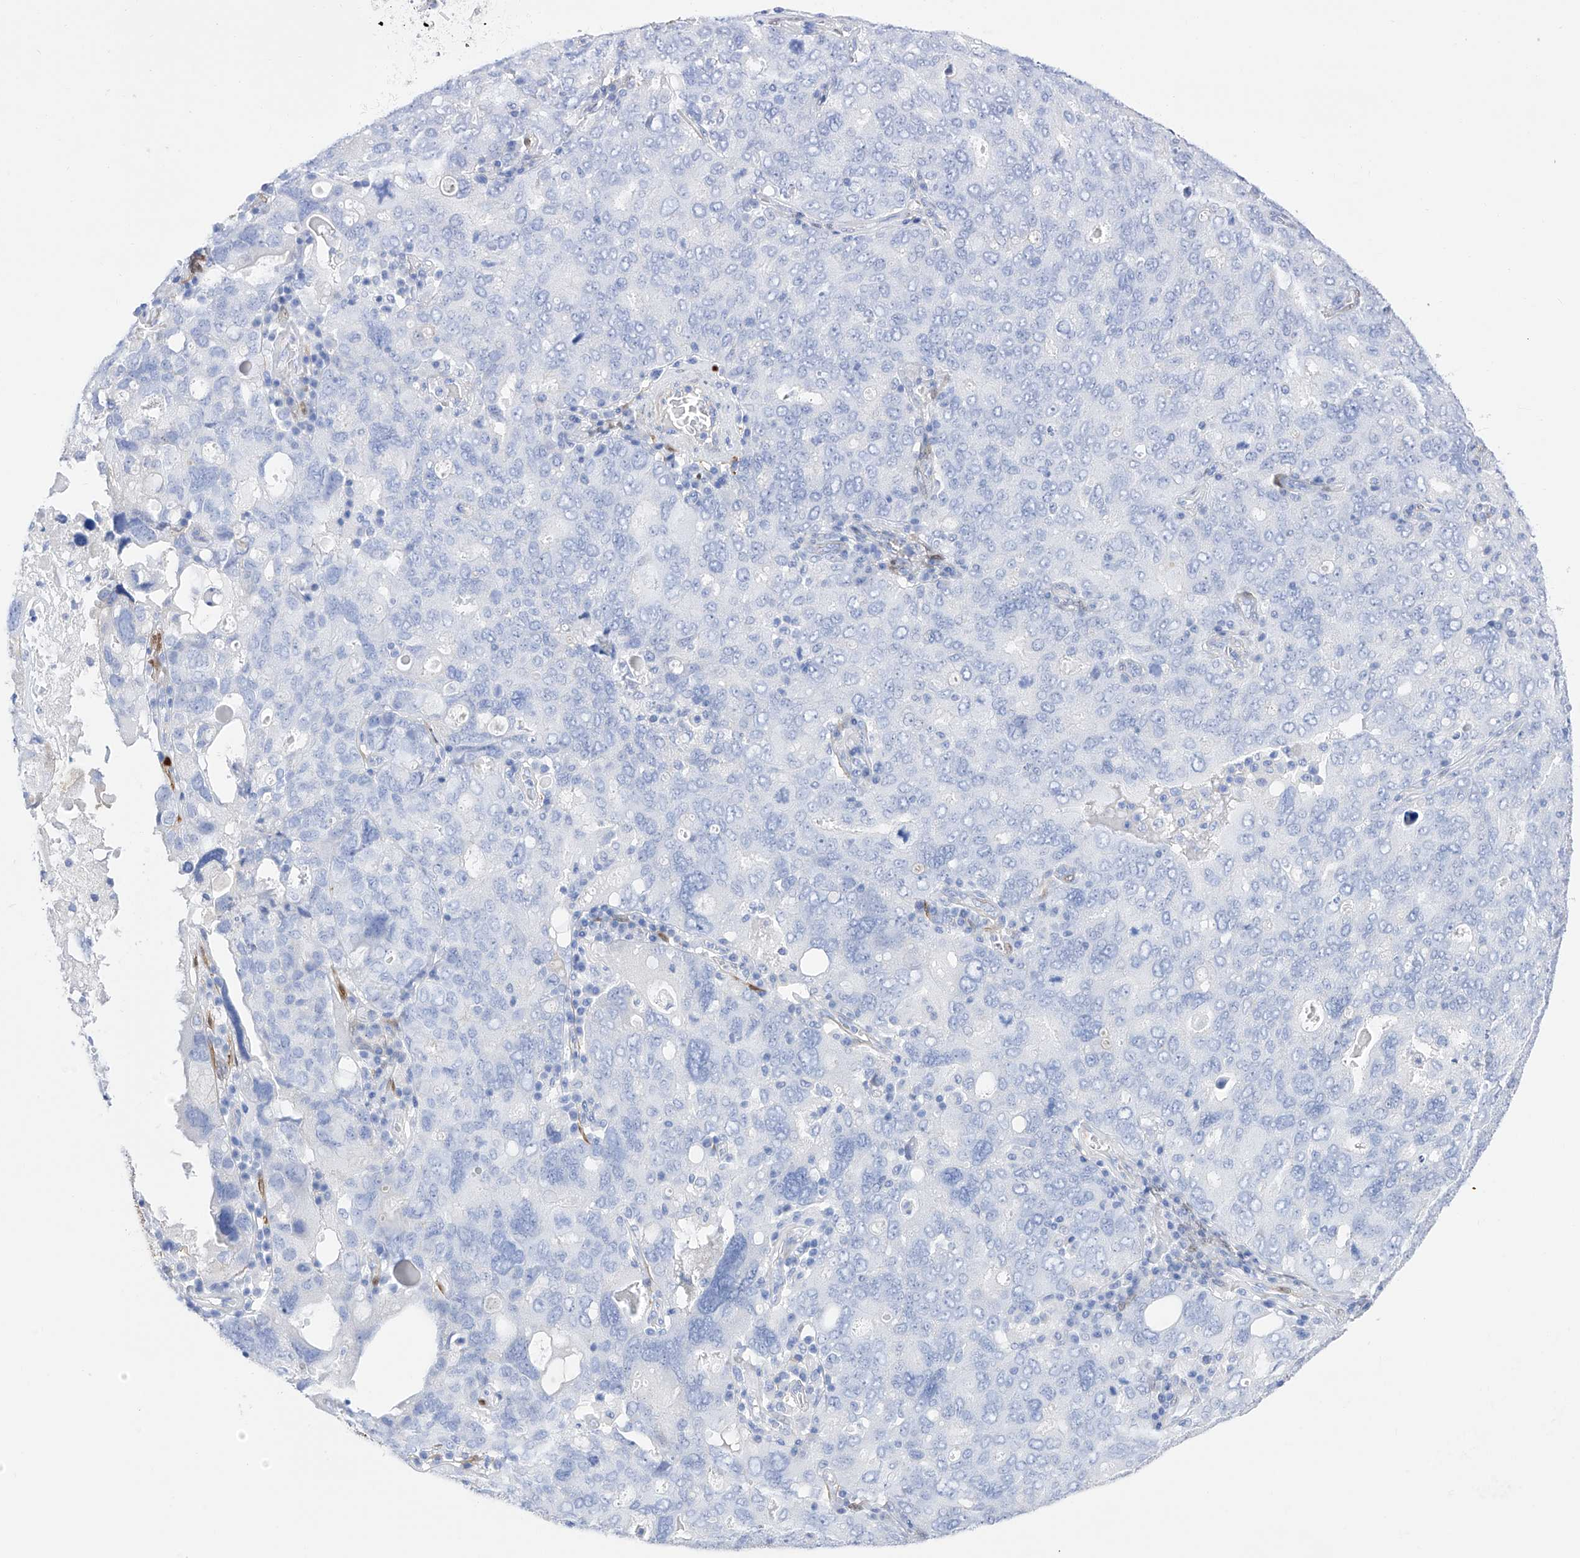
{"staining": {"intensity": "negative", "quantity": "none", "location": "none"}, "tissue": "ovarian cancer", "cell_type": "Tumor cells", "image_type": "cancer", "snomed": [{"axis": "morphology", "description": "Carcinoma, endometroid"}, {"axis": "topography", "description": "Ovary"}], "caption": "IHC photomicrograph of ovarian cancer stained for a protein (brown), which demonstrates no expression in tumor cells. (Brightfield microscopy of DAB (3,3'-diaminobenzidine) immunohistochemistry at high magnification).", "gene": "TRPC7", "patient": {"sex": "female", "age": 62}}